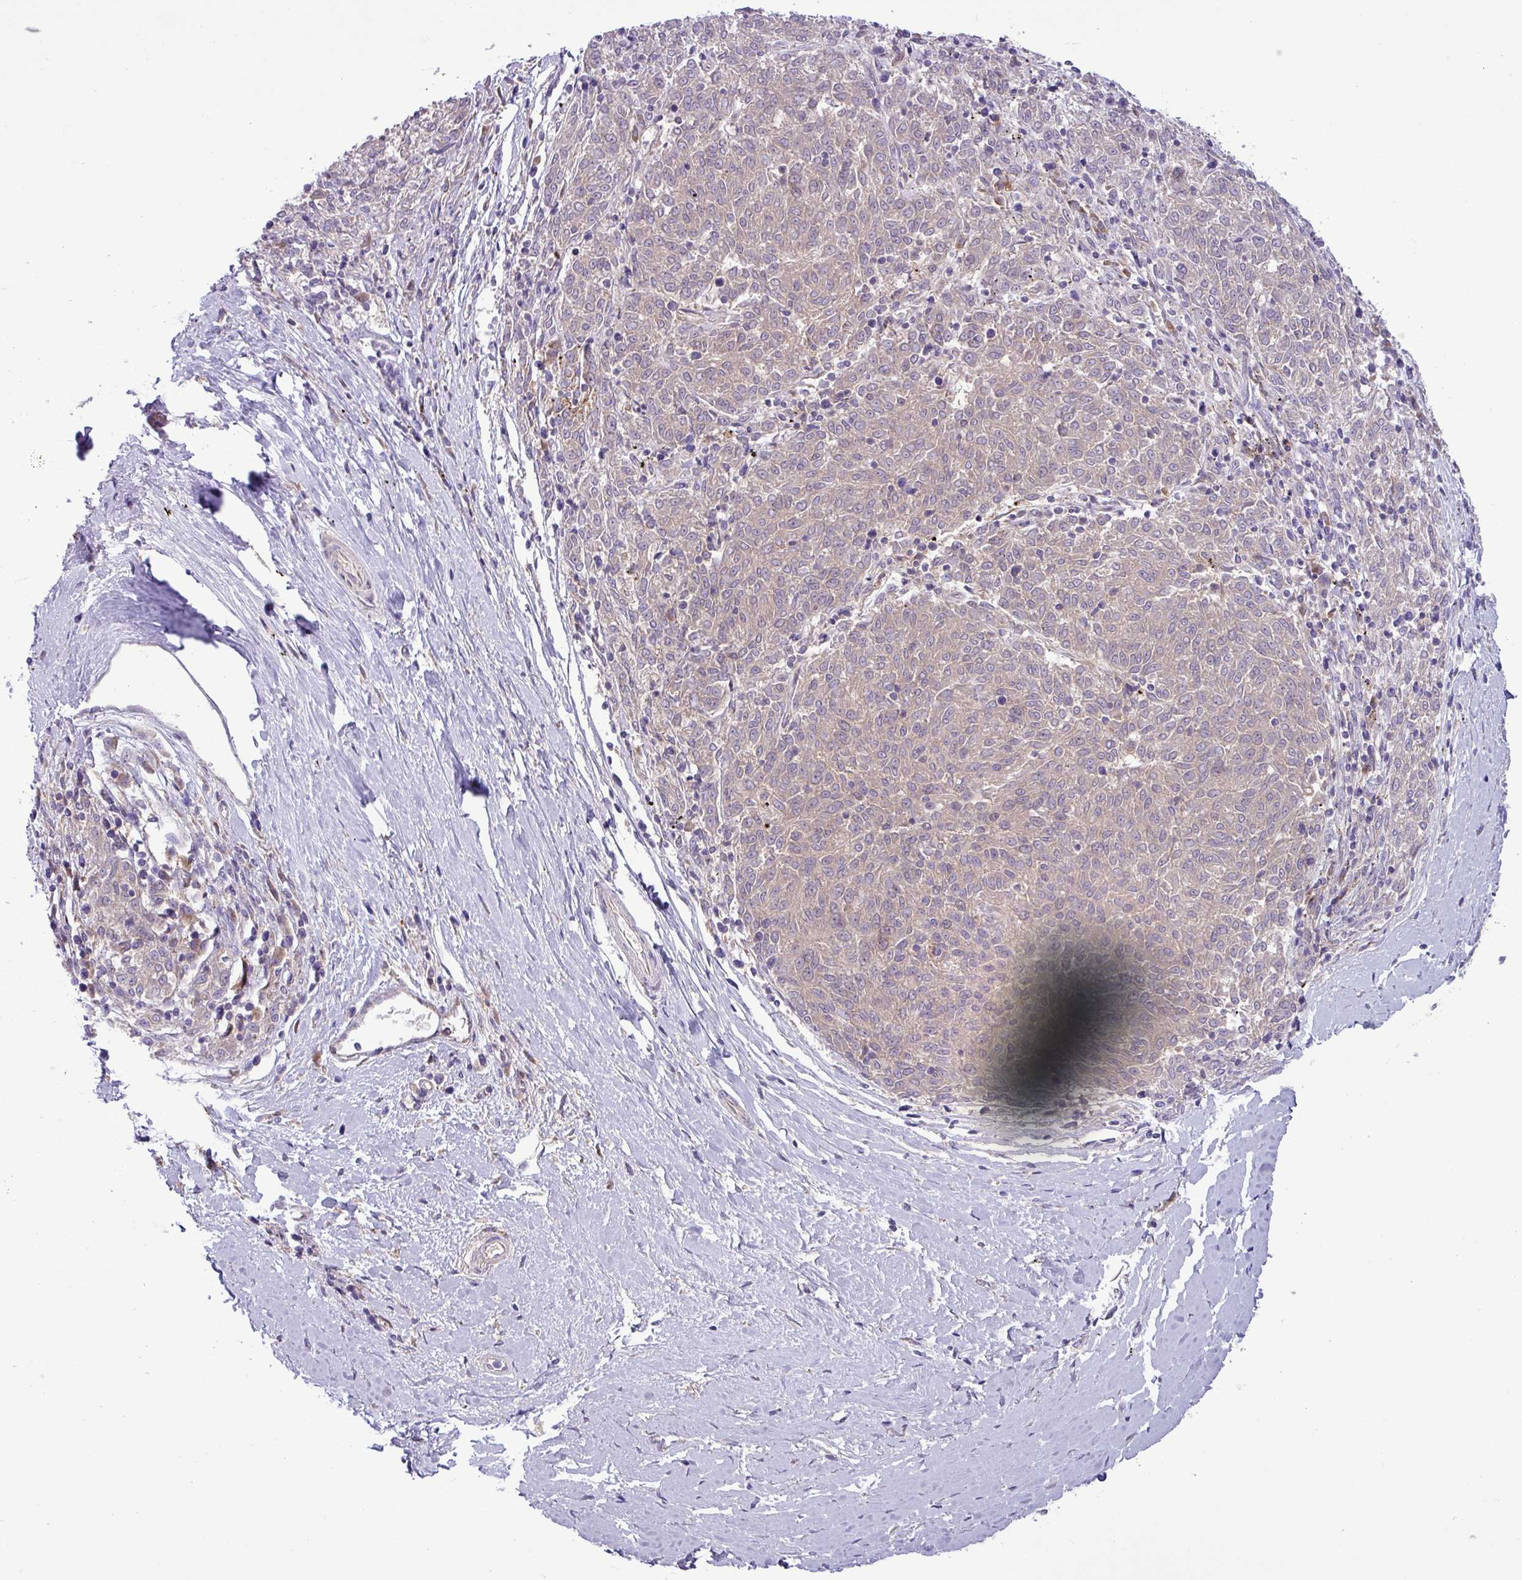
{"staining": {"intensity": "negative", "quantity": "none", "location": "none"}, "tissue": "melanoma", "cell_type": "Tumor cells", "image_type": "cancer", "snomed": [{"axis": "morphology", "description": "Malignant melanoma, NOS"}, {"axis": "topography", "description": "Skin"}], "caption": "Immunohistochemistry (IHC) micrograph of neoplastic tissue: human melanoma stained with DAB shows no significant protein expression in tumor cells.", "gene": "RAB19", "patient": {"sex": "female", "age": 72}}